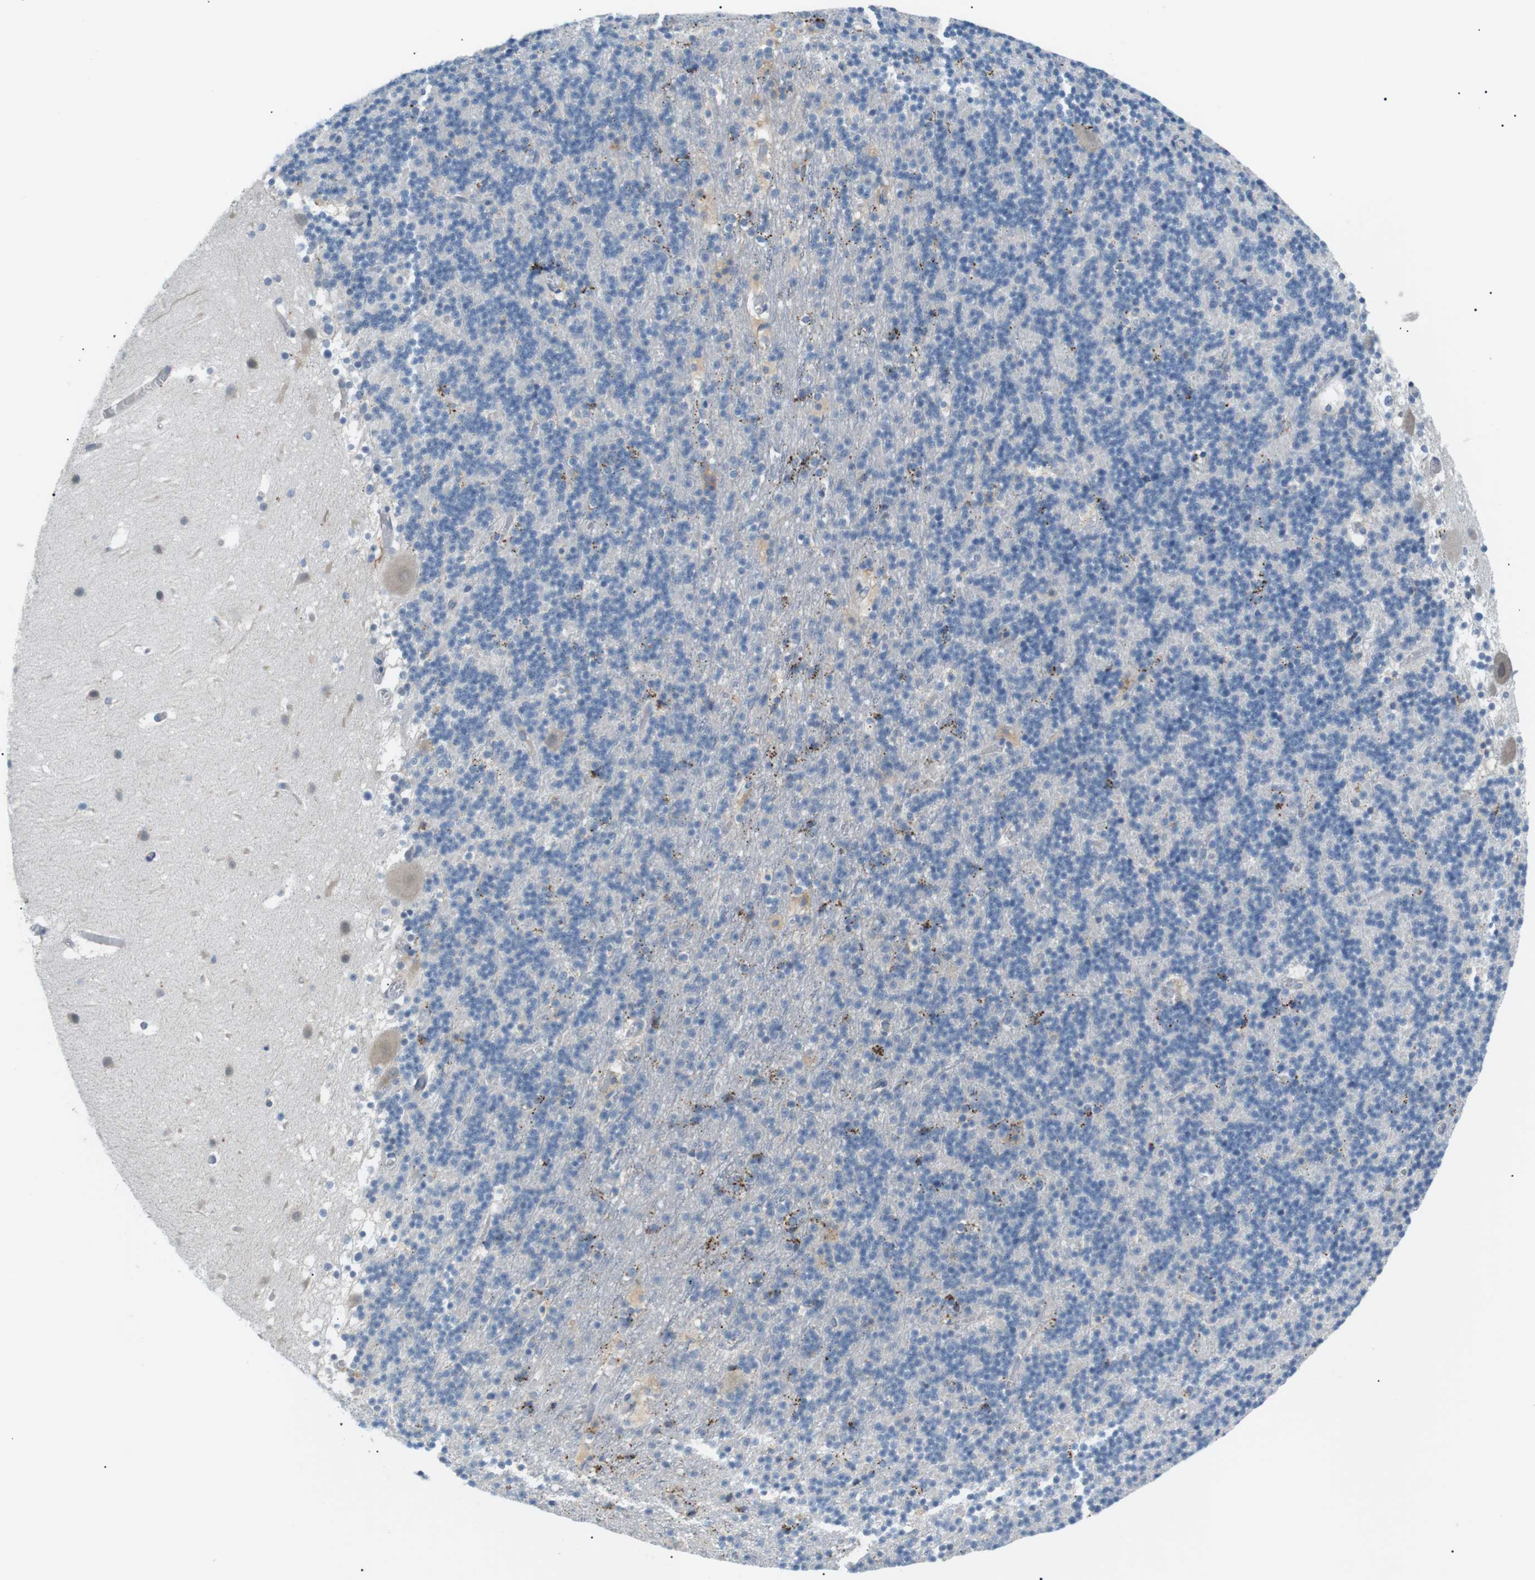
{"staining": {"intensity": "negative", "quantity": "none", "location": "none"}, "tissue": "cerebellum", "cell_type": "Cells in granular layer", "image_type": "normal", "snomed": [{"axis": "morphology", "description": "Normal tissue, NOS"}, {"axis": "topography", "description": "Cerebellum"}], "caption": "Immunohistochemistry (IHC) of benign human cerebellum shows no positivity in cells in granular layer.", "gene": "B4GALNT2", "patient": {"sex": "male", "age": 45}}